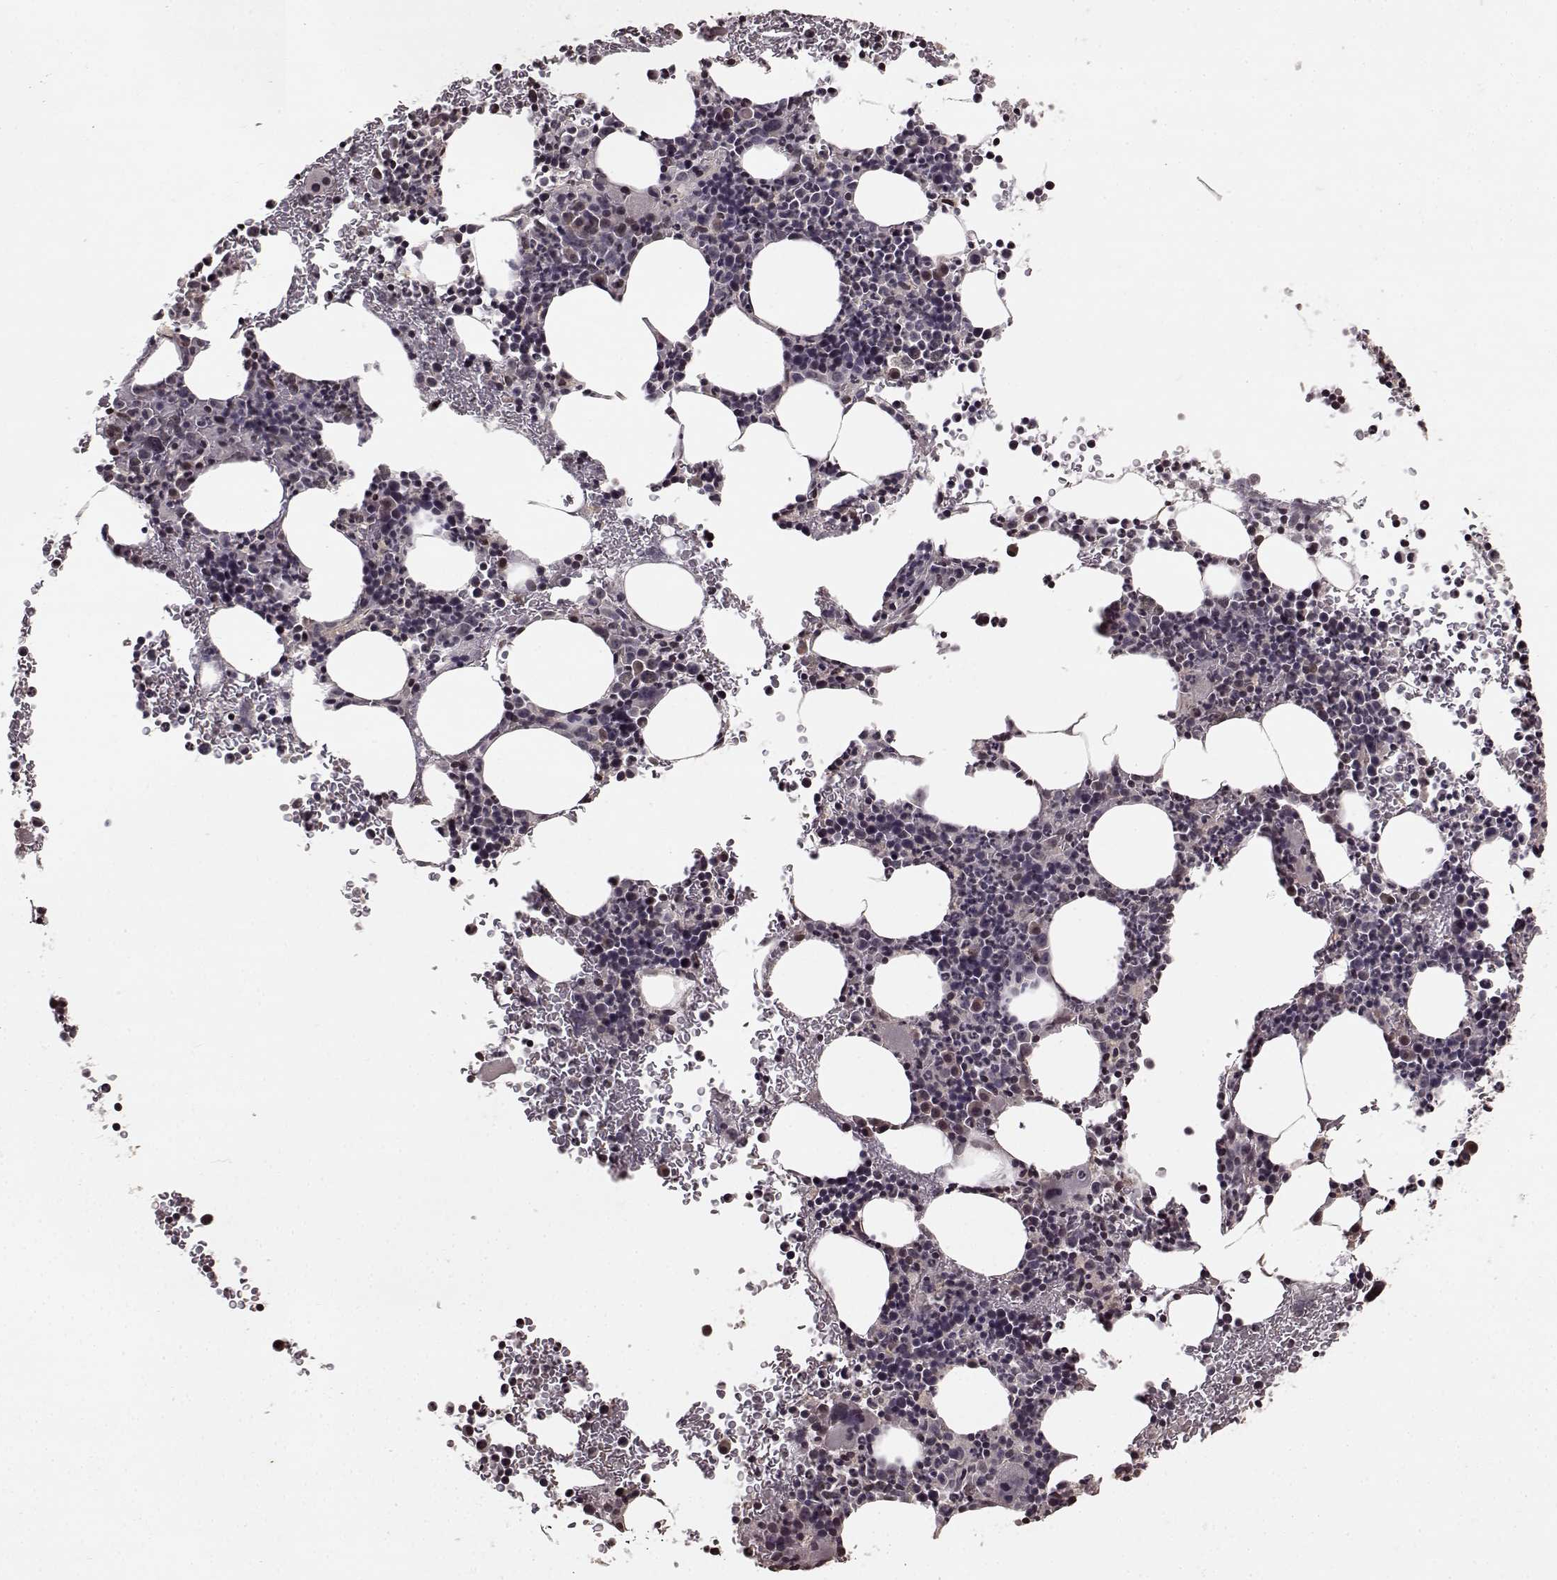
{"staining": {"intensity": "negative", "quantity": "none", "location": "none"}, "tissue": "bone marrow", "cell_type": "Hematopoietic cells", "image_type": "normal", "snomed": [{"axis": "morphology", "description": "Normal tissue, NOS"}, {"axis": "topography", "description": "Bone marrow"}], "caption": "Immunohistochemistry image of normal bone marrow: human bone marrow stained with DAB demonstrates no significant protein positivity in hematopoietic cells.", "gene": "NTRK2", "patient": {"sex": "male", "age": 72}}